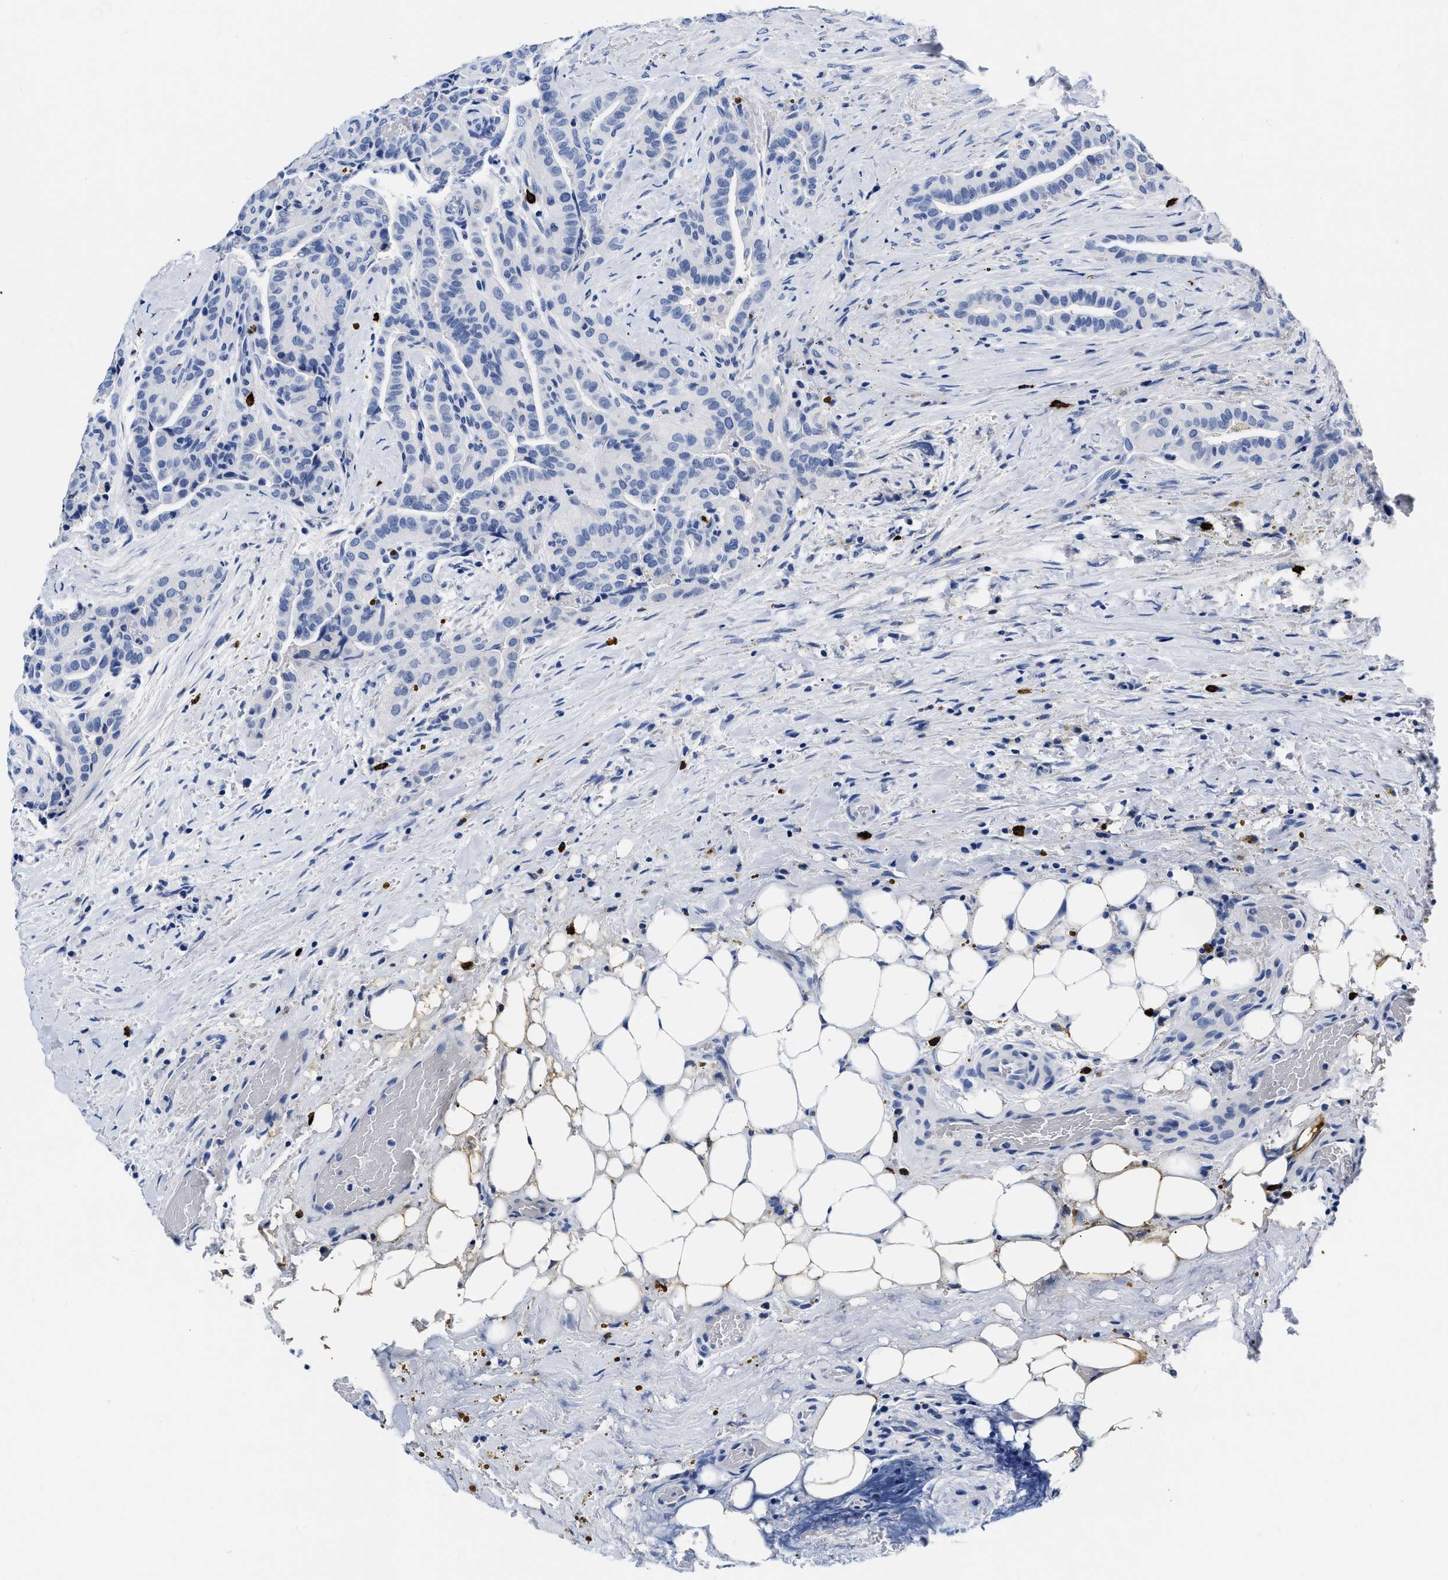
{"staining": {"intensity": "negative", "quantity": "none", "location": "none"}, "tissue": "thyroid cancer", "cell_type": "Tumor cells", "image_type": "cancer", "snomed": [{"axis": "morphology", "description": "Papillary adenocarcinoma, NOS"}, {"axis": "topography", "description": "Thyroid gland"}], "caption": "An immunohistochemistry image of papillary adenocarcinoma (thyroid) is shown. There is no staining in tumor cells of papillary adenocarcinoma (thyroid). The staining was performed using DAB (3,3'-diaminobenzidine) to visualize the protein expression in brown, while the nuclei were stained in blue with hematoxylin (Magnification: 20x).", "gene": "CER1", "patient": {"sex": "male", "age": 77}}